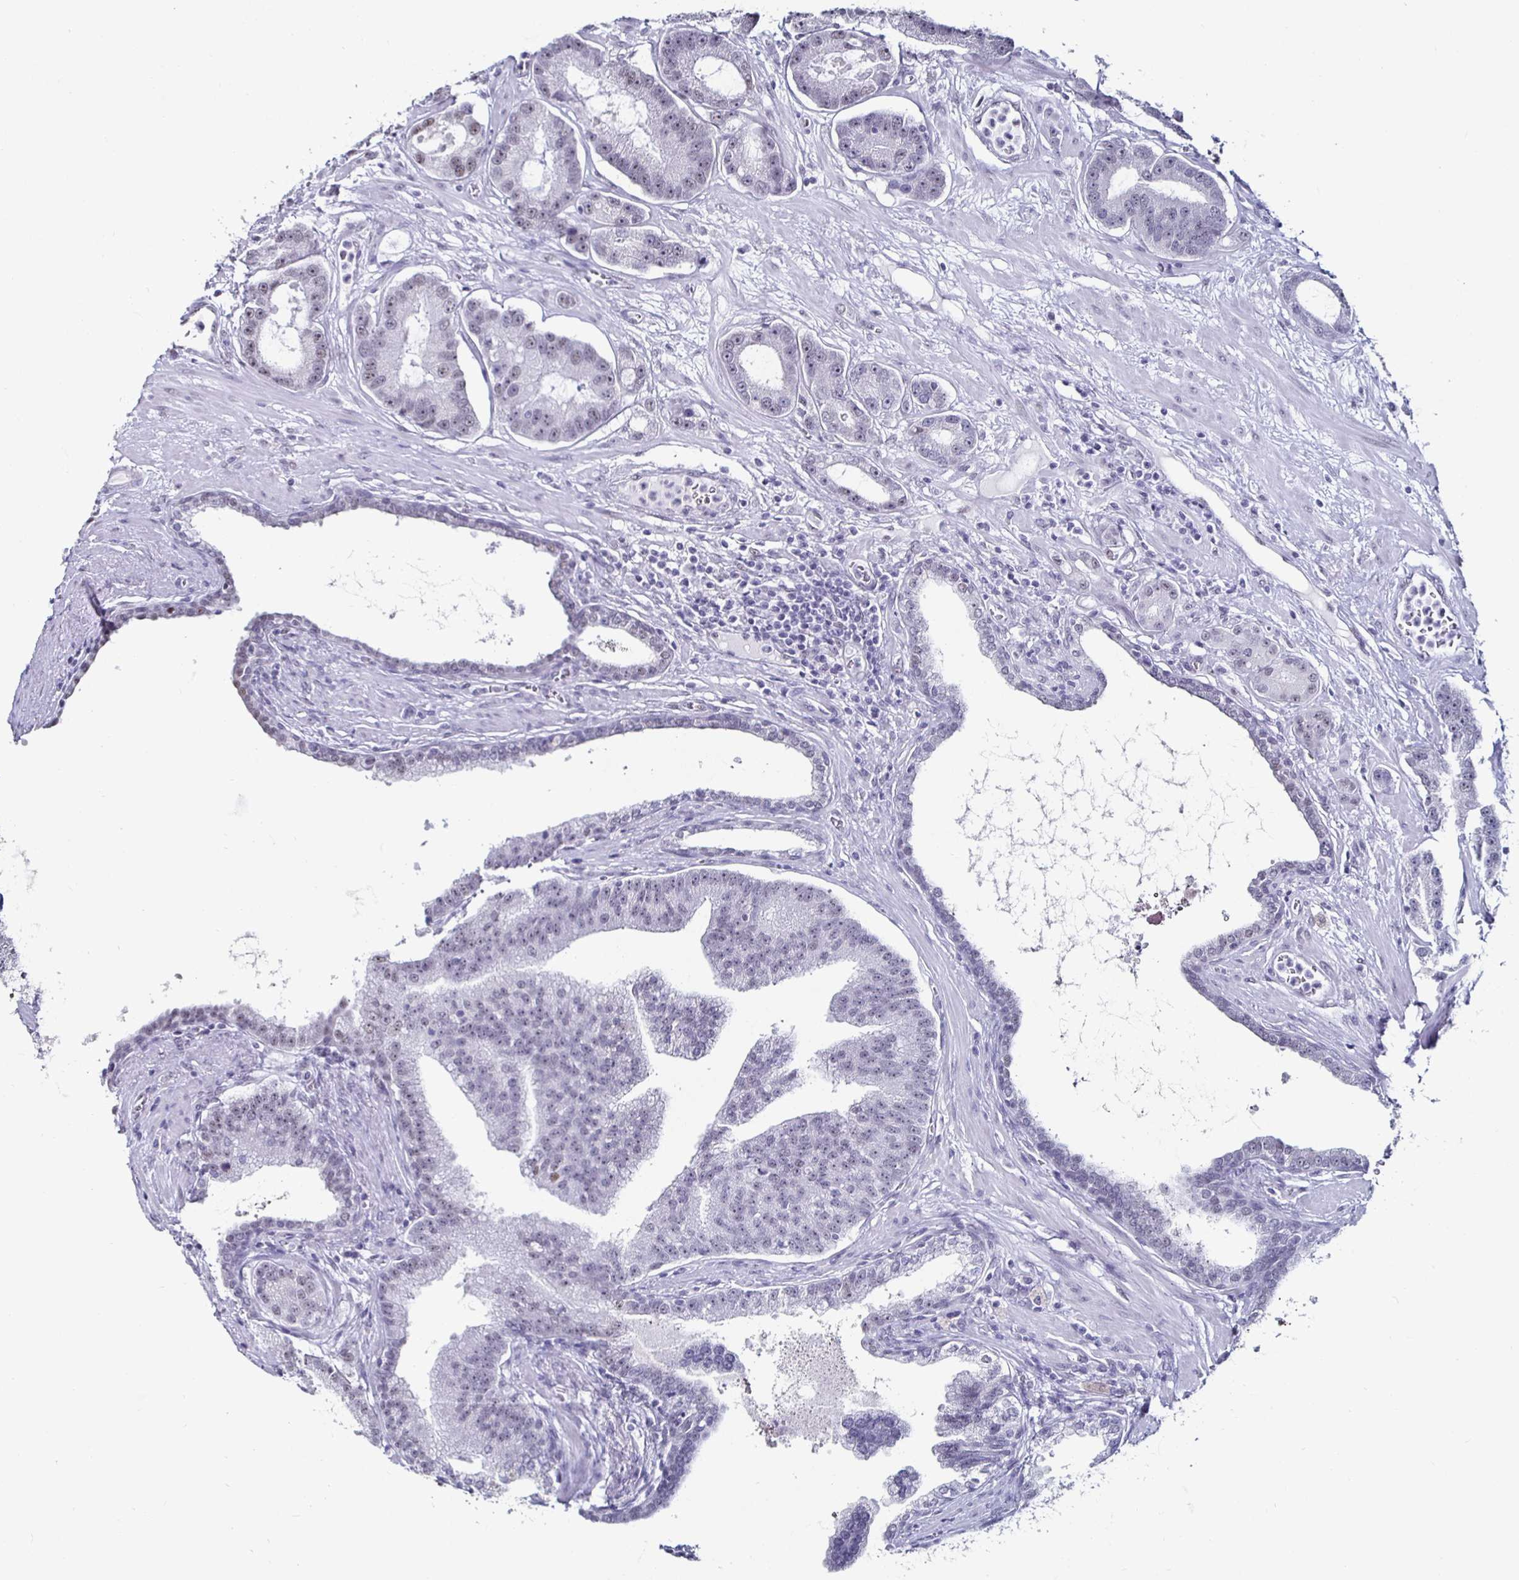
{"staining": {"intensity": "weak", "quantity": "<25%", "location": "nuclear"}, "tissue": "prostate cancer", "cell_type": "Tumor cells", "image_type": "cancer", "snomed": [{"axis": "morphology", "description": "Adenocarcinoma, High grade"}, {"axis": "topography", "description": "Prostate"}], "caption": "A high-resolution micrograph shows IHC staining of high-grade adenocarcinoma (prostate), which exhibits no significant expression in tumor cells.", "gene": "DDX39B", "patient": {"sex": "male", "age": 65}}